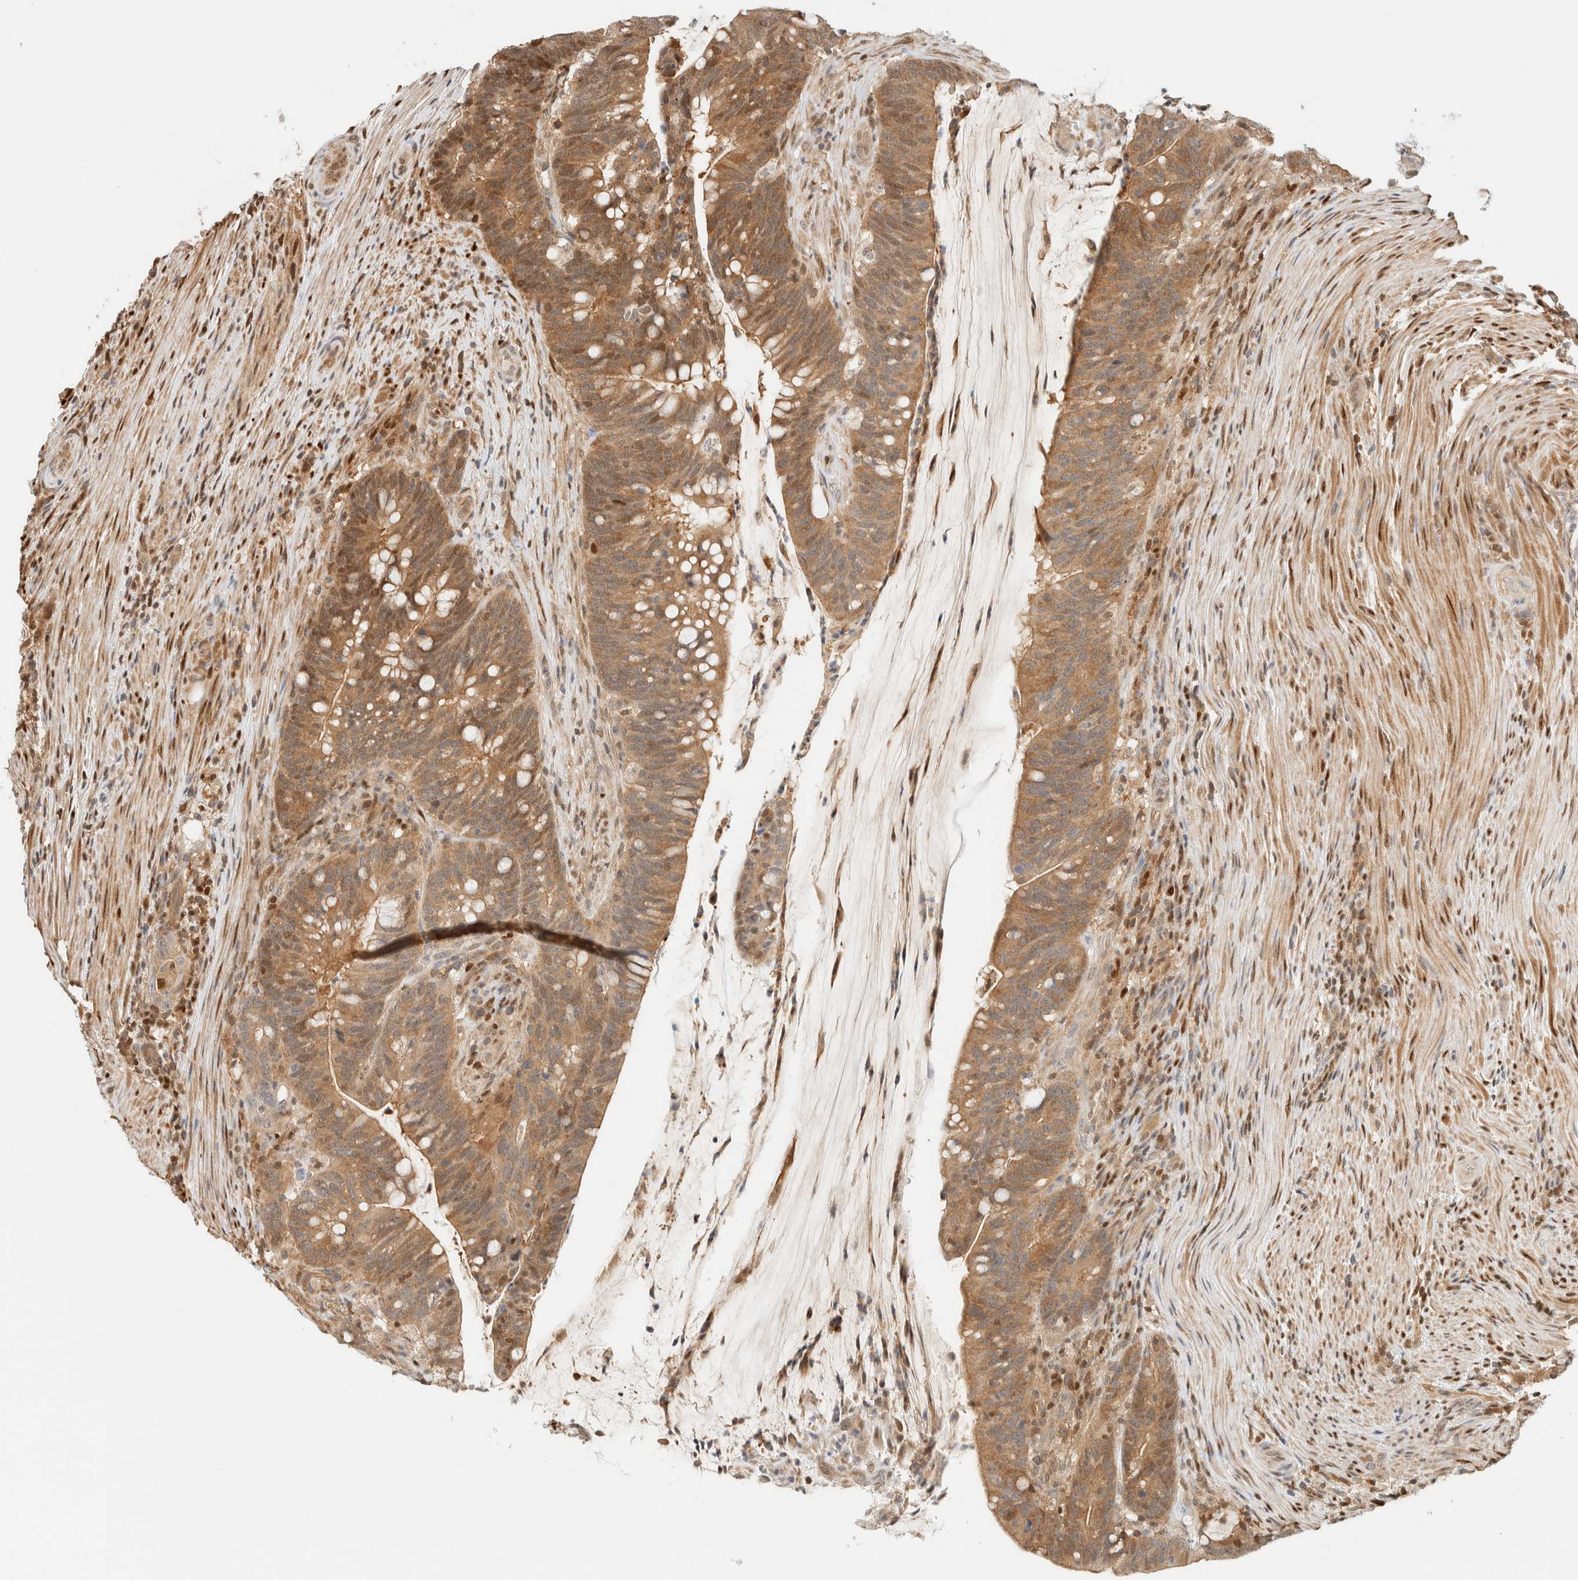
{"staining": {"intensity": "moderate", "quantity": ">75%", "location": "cytoplasmic/membranous,nuclear"}, "tissue": "colorectal cancer", "cell_type": "Tumor cells", "image_type": "cancer", "snomed": [{"axis": "morphology", "description": "Adenocarcinoma, NOS"}, {"axis": "topography", "description": "Colon"}], "caption": "Immunohistochemical staining of human colorectal cancer (adenocarcinoma) demonstrates medium levels of moderate cytoplasmic/membranous and nuclear protein positivity in approximately >75% of tumor cells. (Stains: DAB (3,3'-diaminobenzidine) in brown, nuclei in blue, Microscopy: brightfield microscopy at high magnification).", "gene": "ZBTB37", "patient": {"sex": "female", "age": 66}}